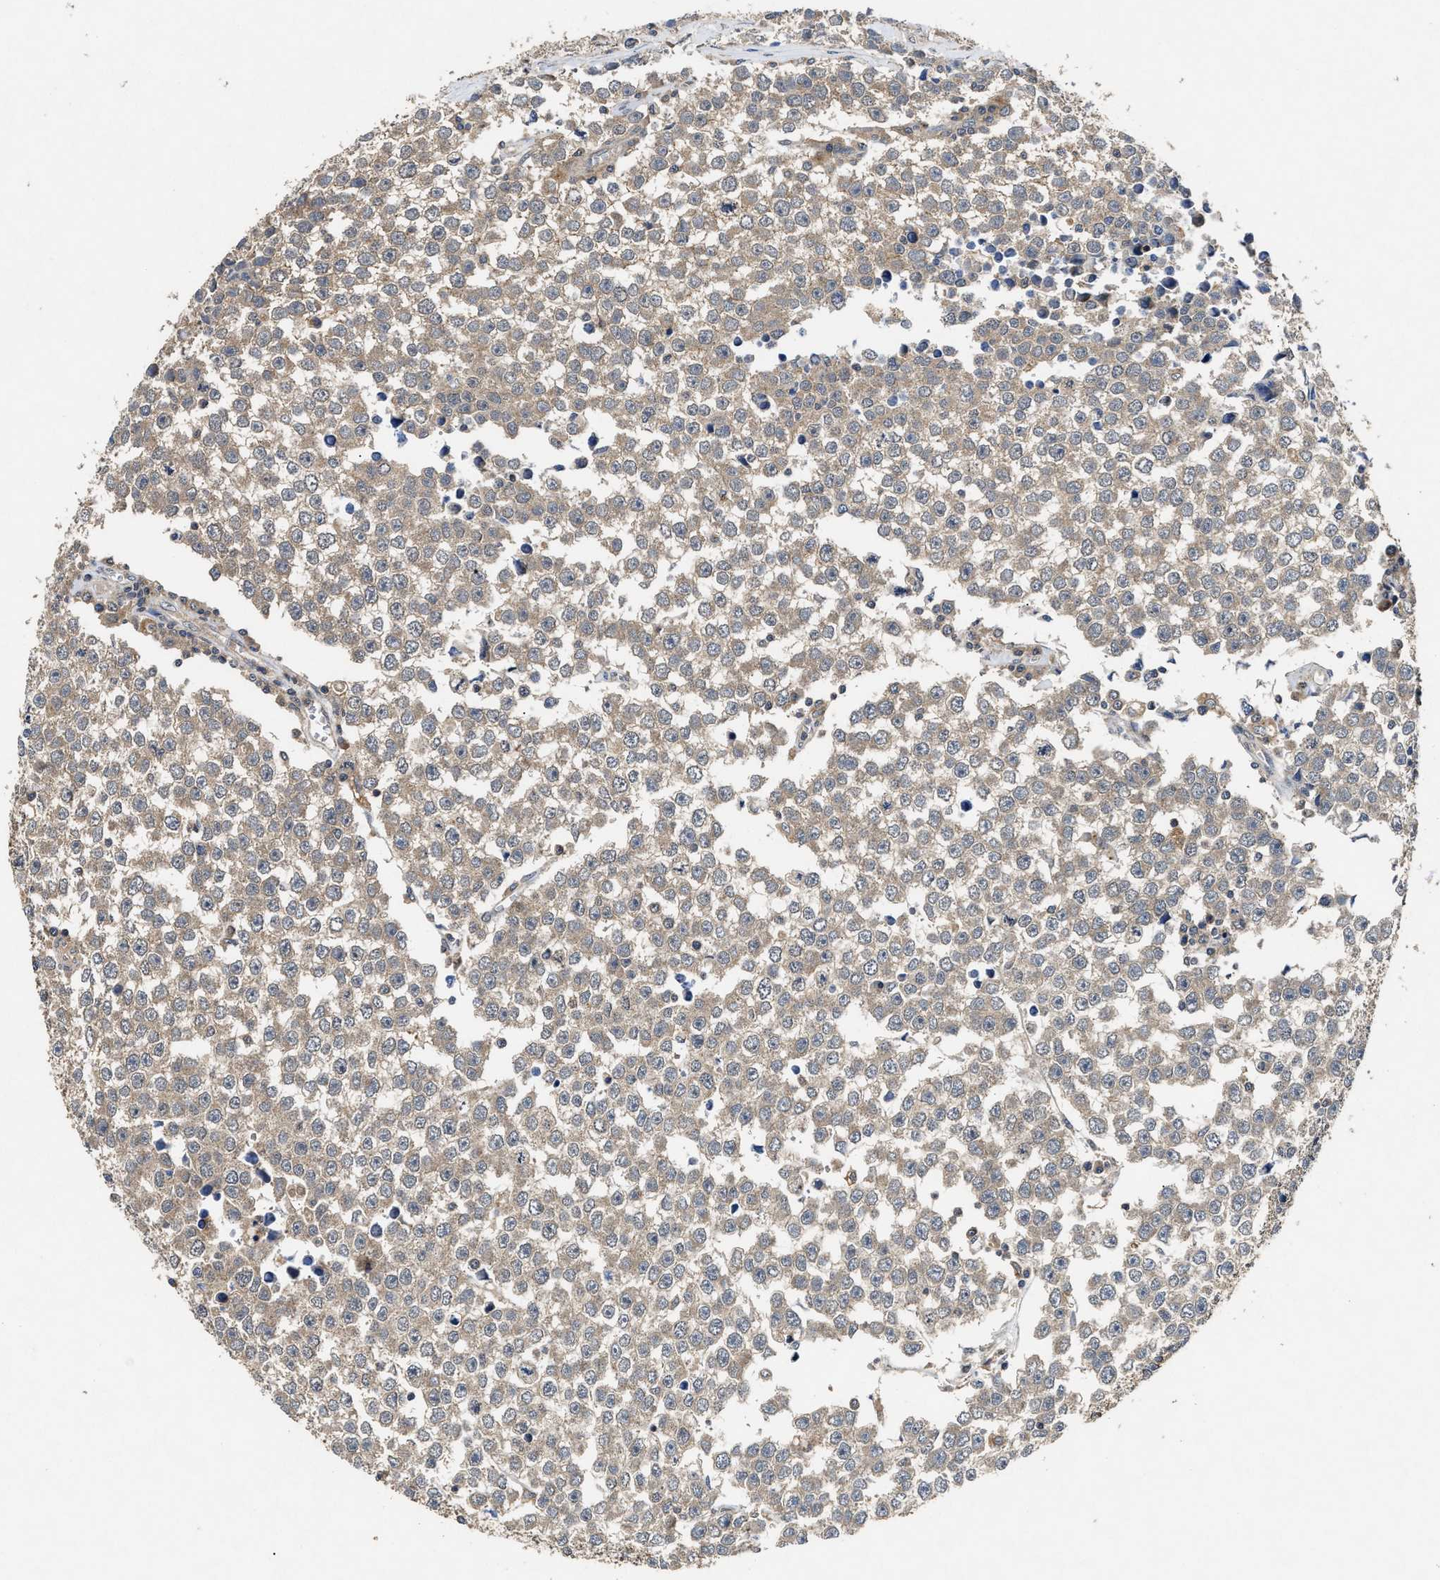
{"staining": {"intensity": "weak", "quantity": "25%-75%", "location": "cytoplasmic/membranous"}, "tissue": "testis cancer", "cell_type": "Tumor cells", "image_type": "cancer", "snomed": [{"axis": "morphology", "description": "Seminoma, NOS"}, {"axis": "morphology", "description": "Carcinoma, Embryonal, NOS"}, {"axis": "topography", "description": "Testis"}], "caption": "Human testis cancer stained with a brown dye displays weak cytoplasmic/membranous positive expression in approximately 25%-75% of tumor cells.", "gene": "PDAP1", "patient": {"sex": "male", "age": 52}}